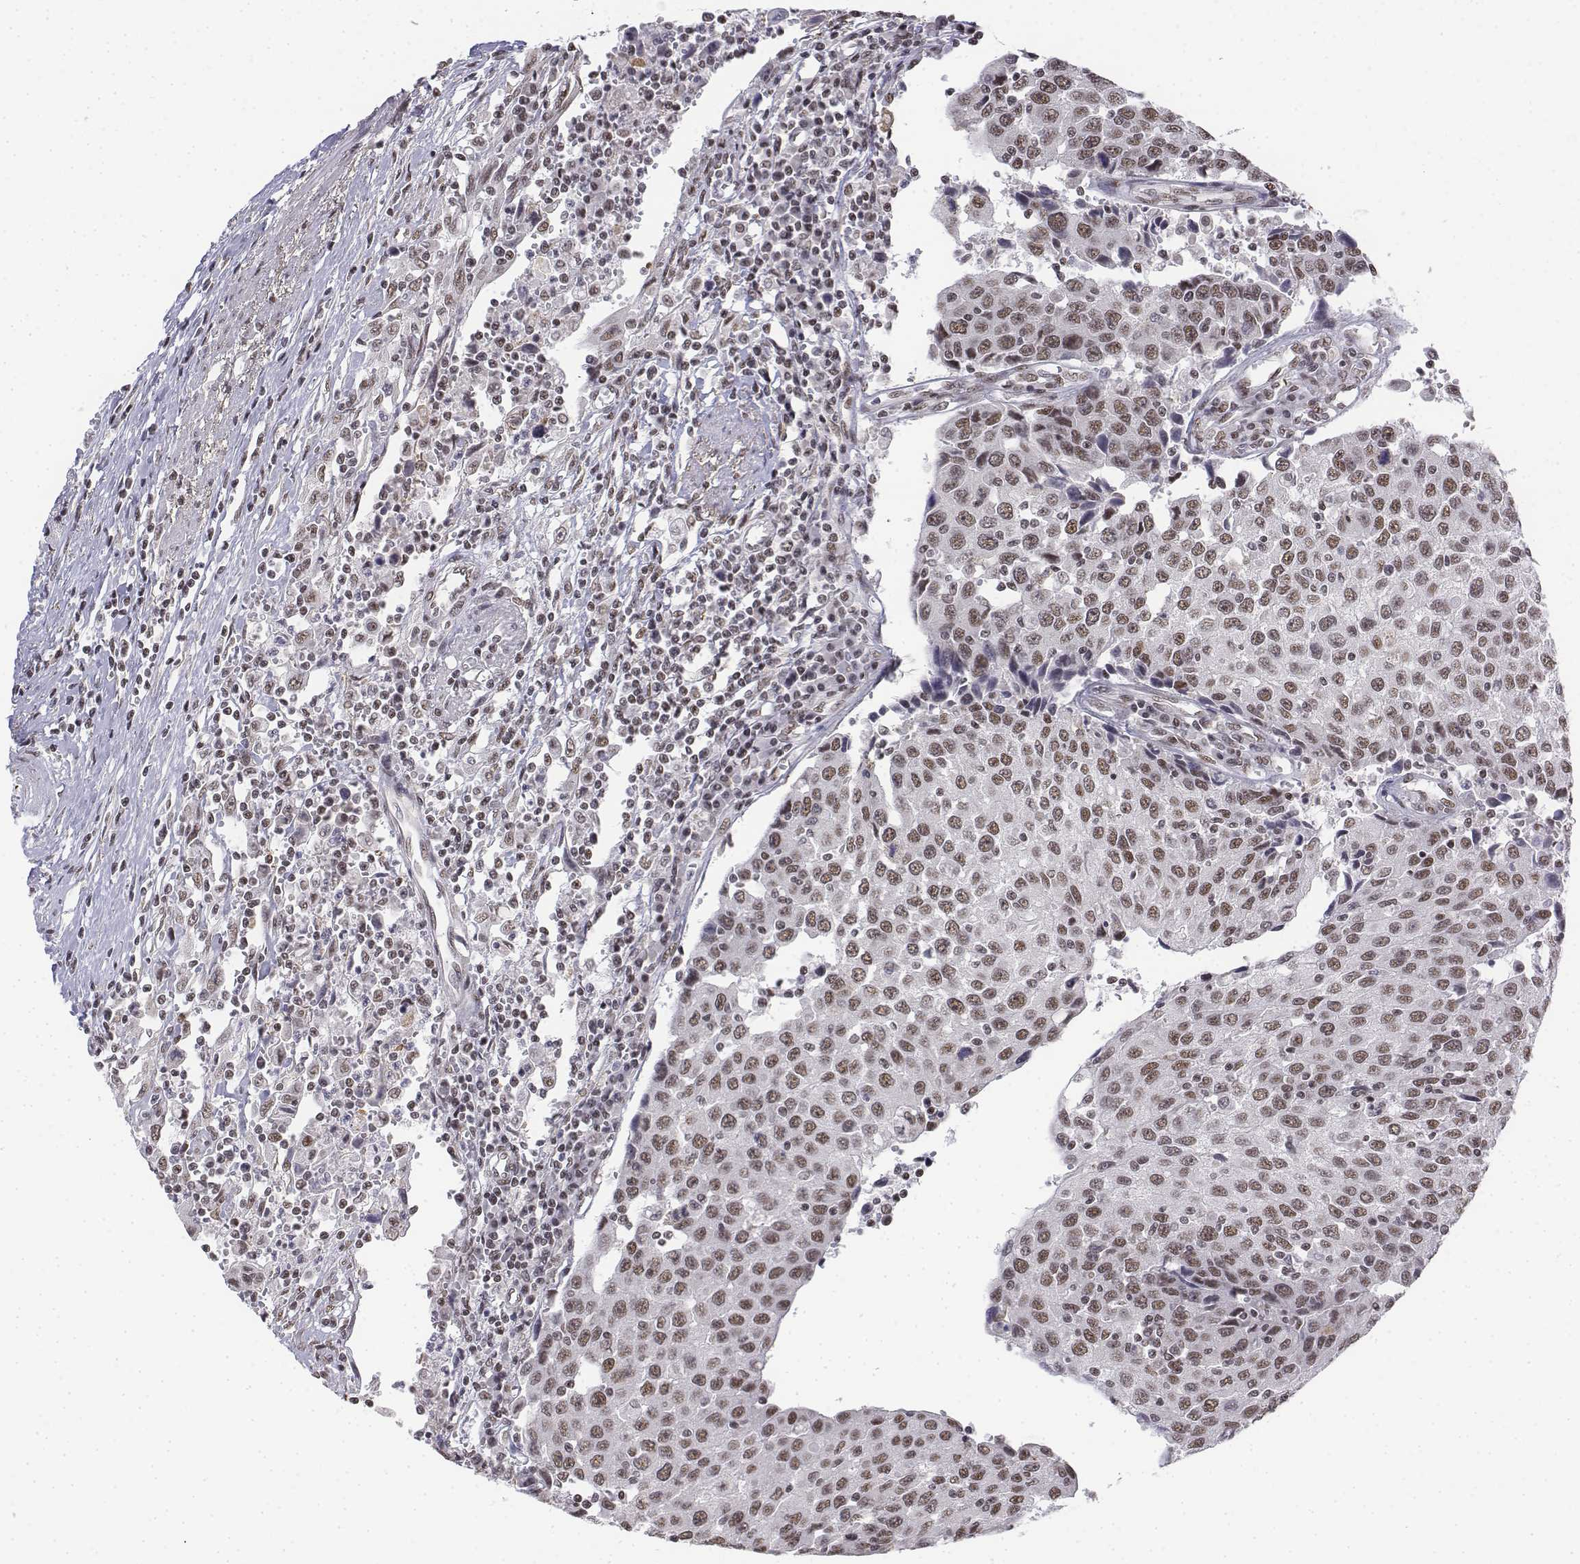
{"staining": {"intensity": "weak", "quantity": ">75%", "location": "nuclear"}, "tissue": "urothelial cancer", "cell_type": "Tumor cells", "image_type": "cancer", "snomed": [{"axis": "morphology", "description": "Urothelial carcinoma, High grade"}, {"axis": "topography", "description": "Urinary bladder"}], "caption": "Weak nuclear expression for a protein is identified in about >75% of tumor cells of high-grade urothelial carcinoma using IHC.", "gene": "SETD1A", "patient": {"sex": "female", "age": 85}}